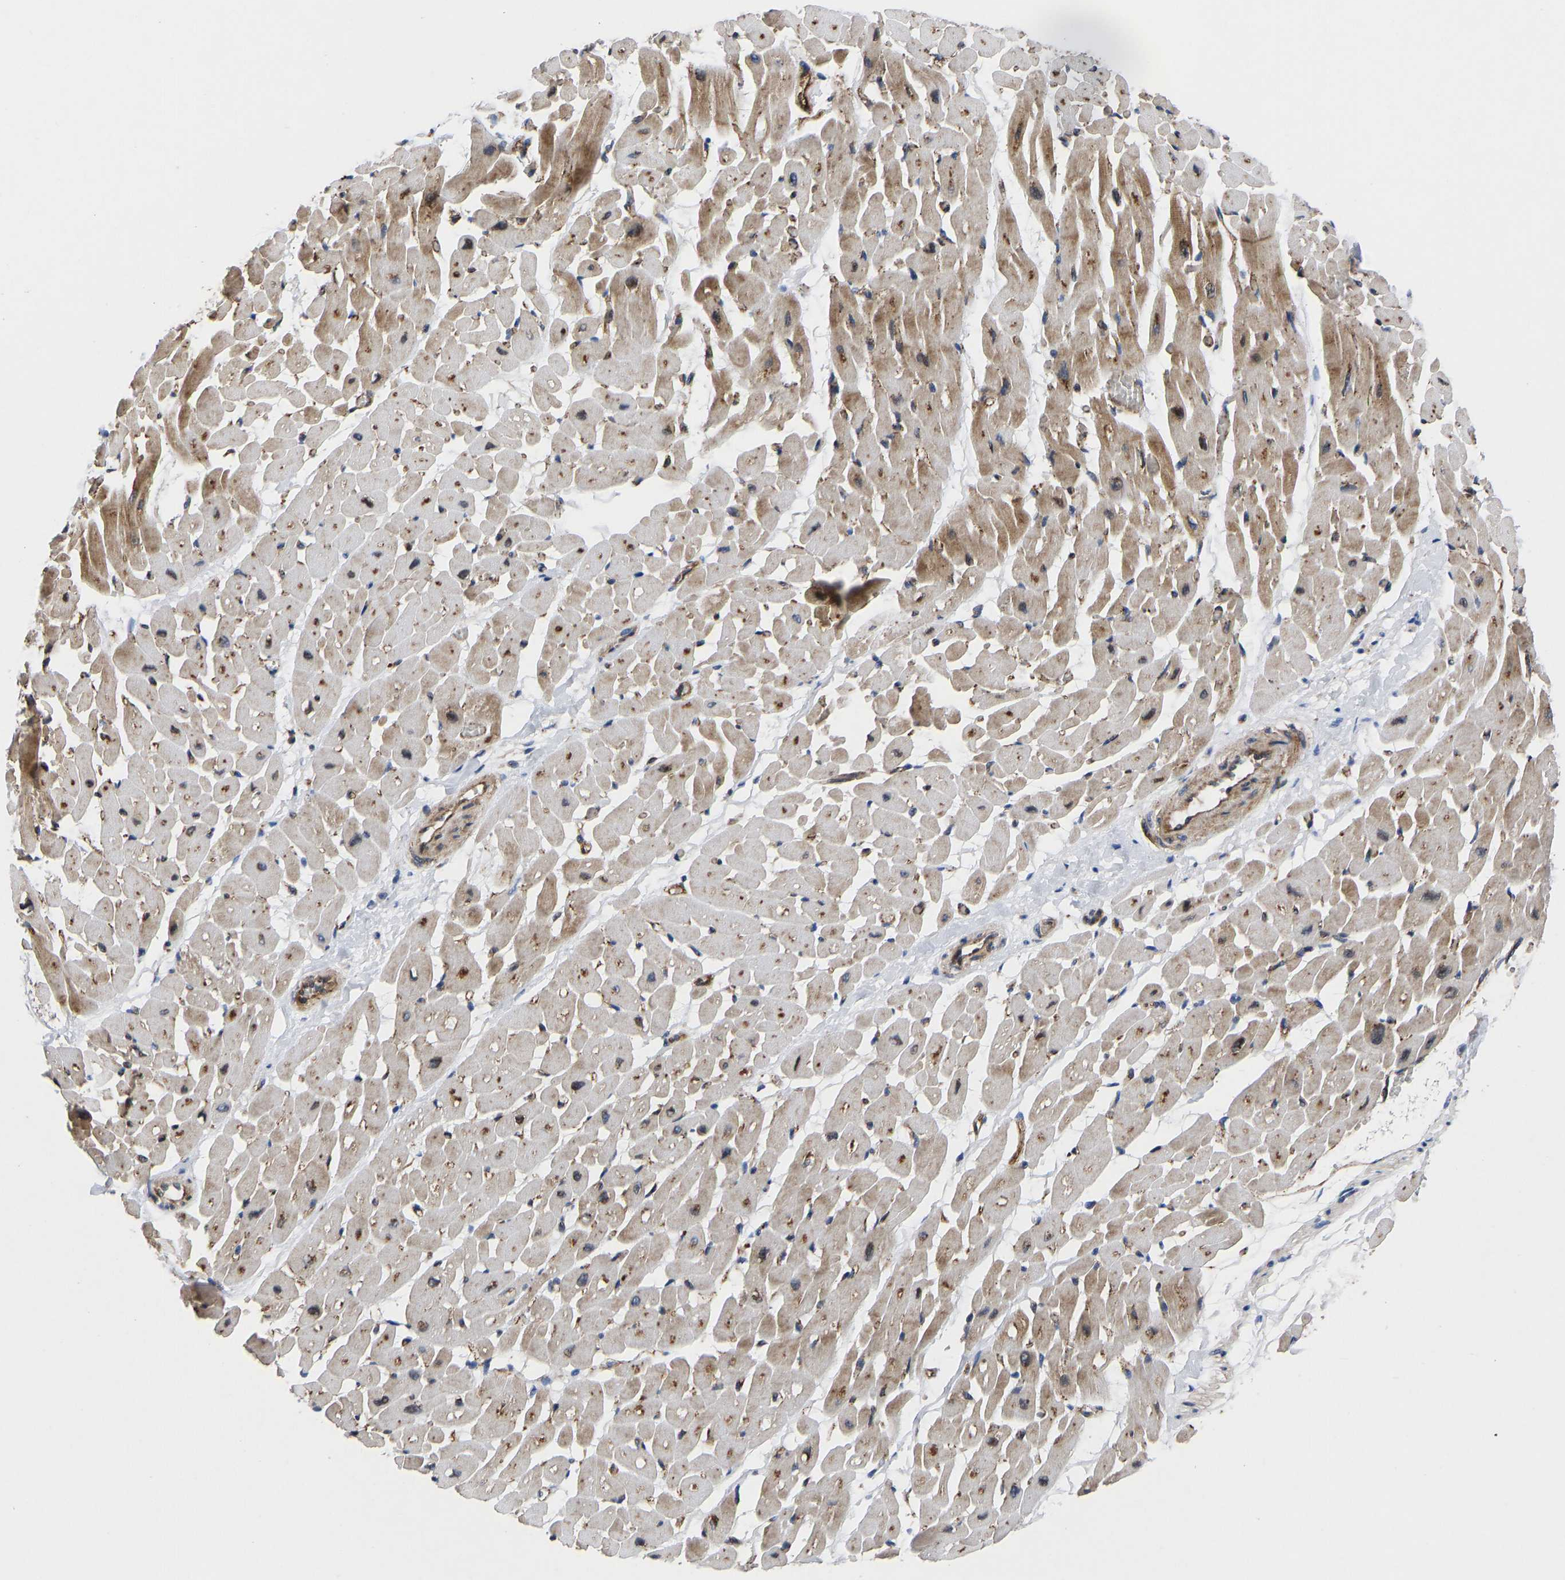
{"staining": {"intensity": "moderate", "quantity": ">75%", "location": "cytoplasmic/membranous"}, "tissue": "heart muscle", "cell_type": "Cardiomyocytes", "image_type": "normal", "snomed": [{"axis": "morphology", "description": "Normal tissue, NOS"}, {"axis": "topography", "description": "Heart"}], "caption": "The micrograph exhibits staining of benign heart muscle, revealing moderate cytoplasmic/membranous protein positivity (brown color) within cardiomyocytes.", "gene": "TMEM38B", "patient": {"sex": "male", "age": 45}}